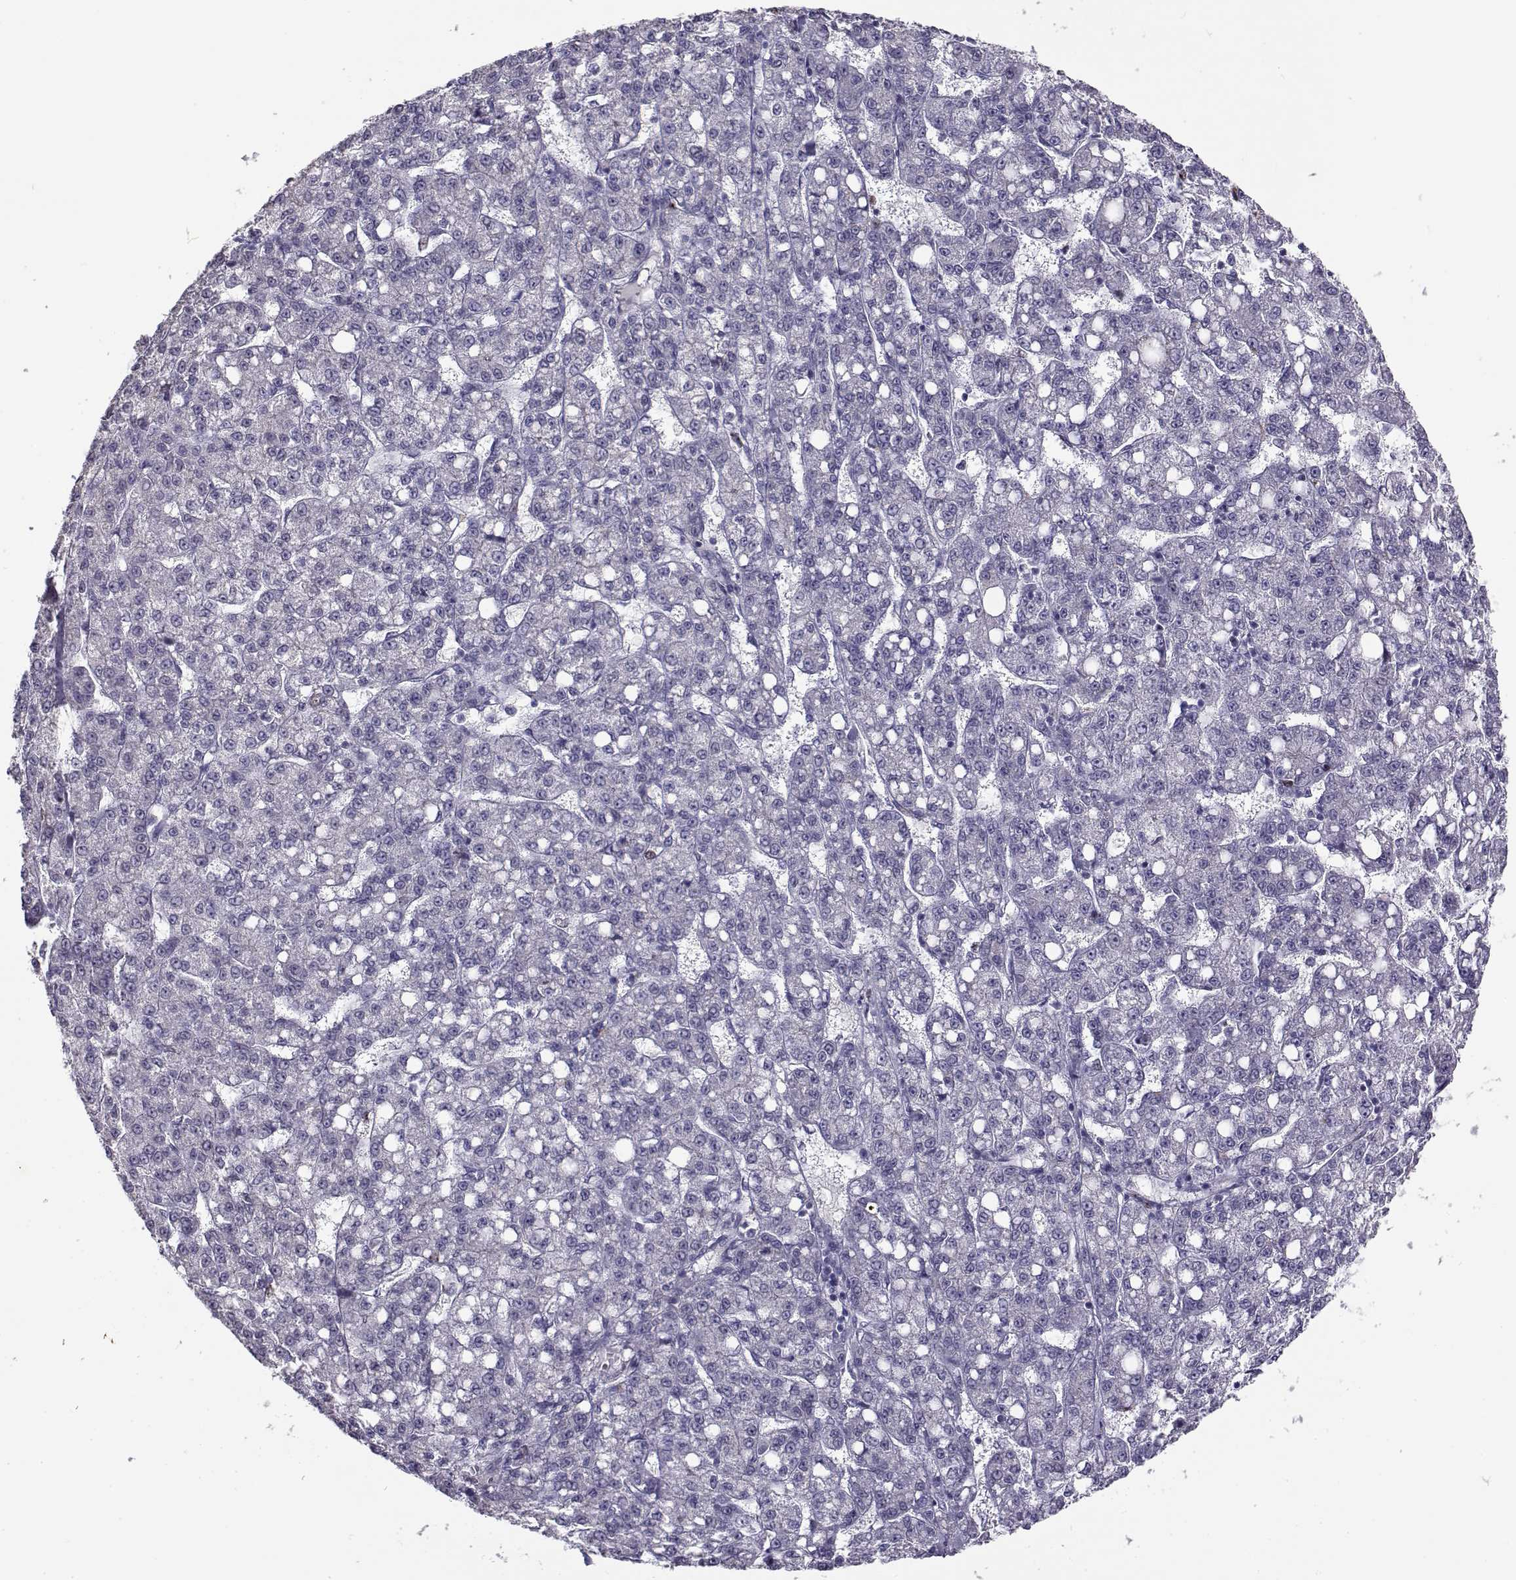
{"staining": {"intensity": "negative", "quantity": "none", "location": "none"}, "tissue": "liver cancer", "cell_type": "Tumor cells", "image_type": "cancer", "snomed": [{"axis": "morphology", "description": "Carcinoma, Hepatocellular, NOS"}, {"axis": "topography", "description": "Liver"}], "caption": "Immunohistochemistry (IHC) micrograph of human hepatocellular carcinoma (liver) stained for a protein (brown), which shows no positivity in tumor cells.", "gene": "NPW", "patient": {"sex": "female", "age": 65}}